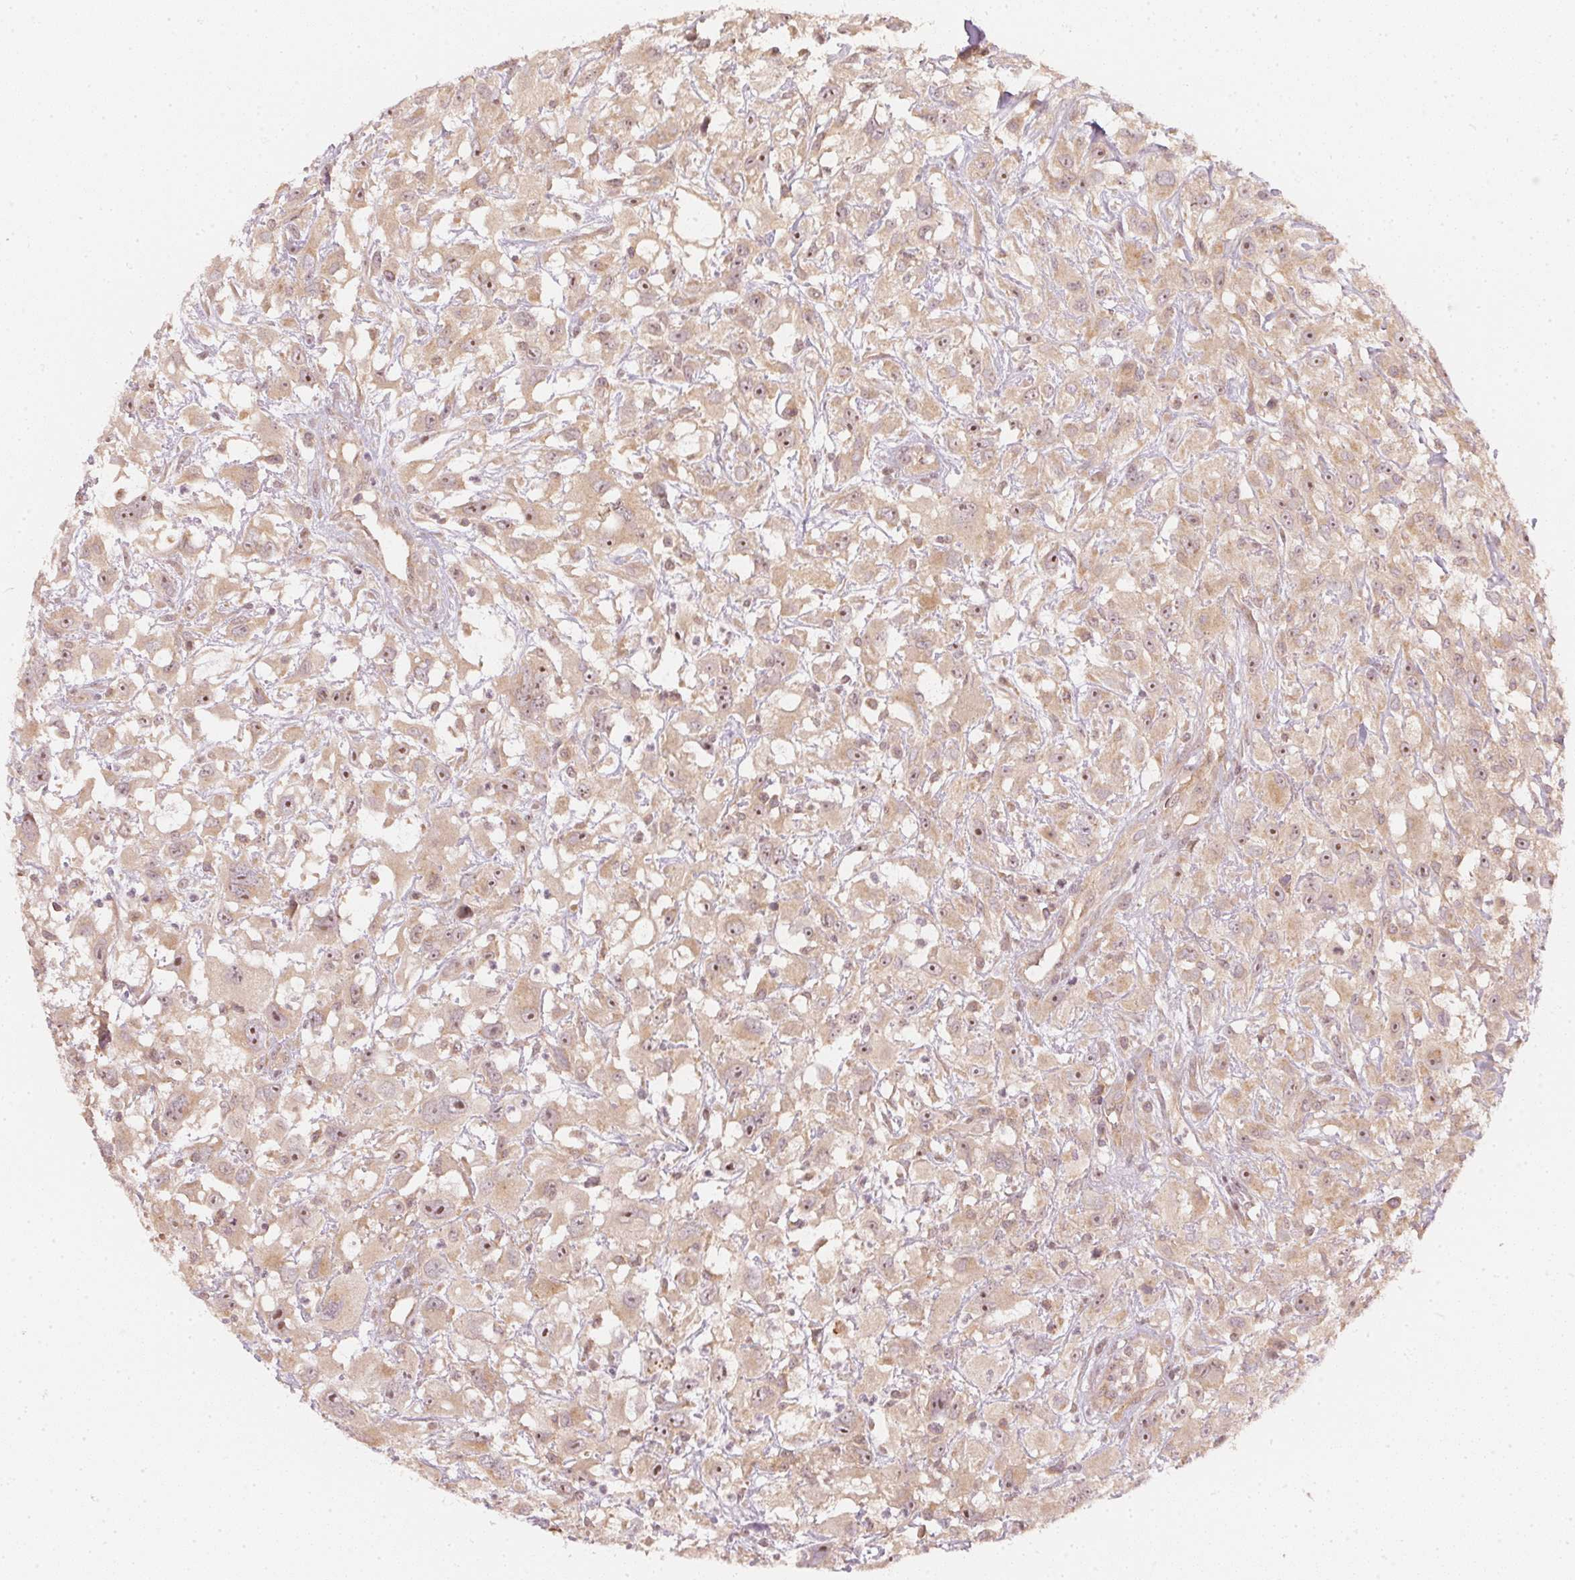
{"staining": {"intensity": "moderate", "quantity": ">75%", "location": "cytoplasmic/membranous,nuclear"}, "tissue": "head and neck cancer", "cell_type": "Tumor cells", "image_type": "cancer", "snomed": [{"axis": "morphology", "description": "Squamous cell carcinoma, NOS"}, {"axis": "morphology", "description": "Squamous cell carcinoma, metastatic, NOS"}, {"axis": "topography", "description": "Oral tissue"}, {"axis": "topography", "description": "Head-Neck"}], "caption": "Squamous cell carcinoma (head and neck) stained for a protein (brown) displays moderate cytoplasmic/membranous and nuclear positive positivity in about >75% of tumor cells.", "gene": "WDR54", "patient": {"sex": "female", "age": 85}}